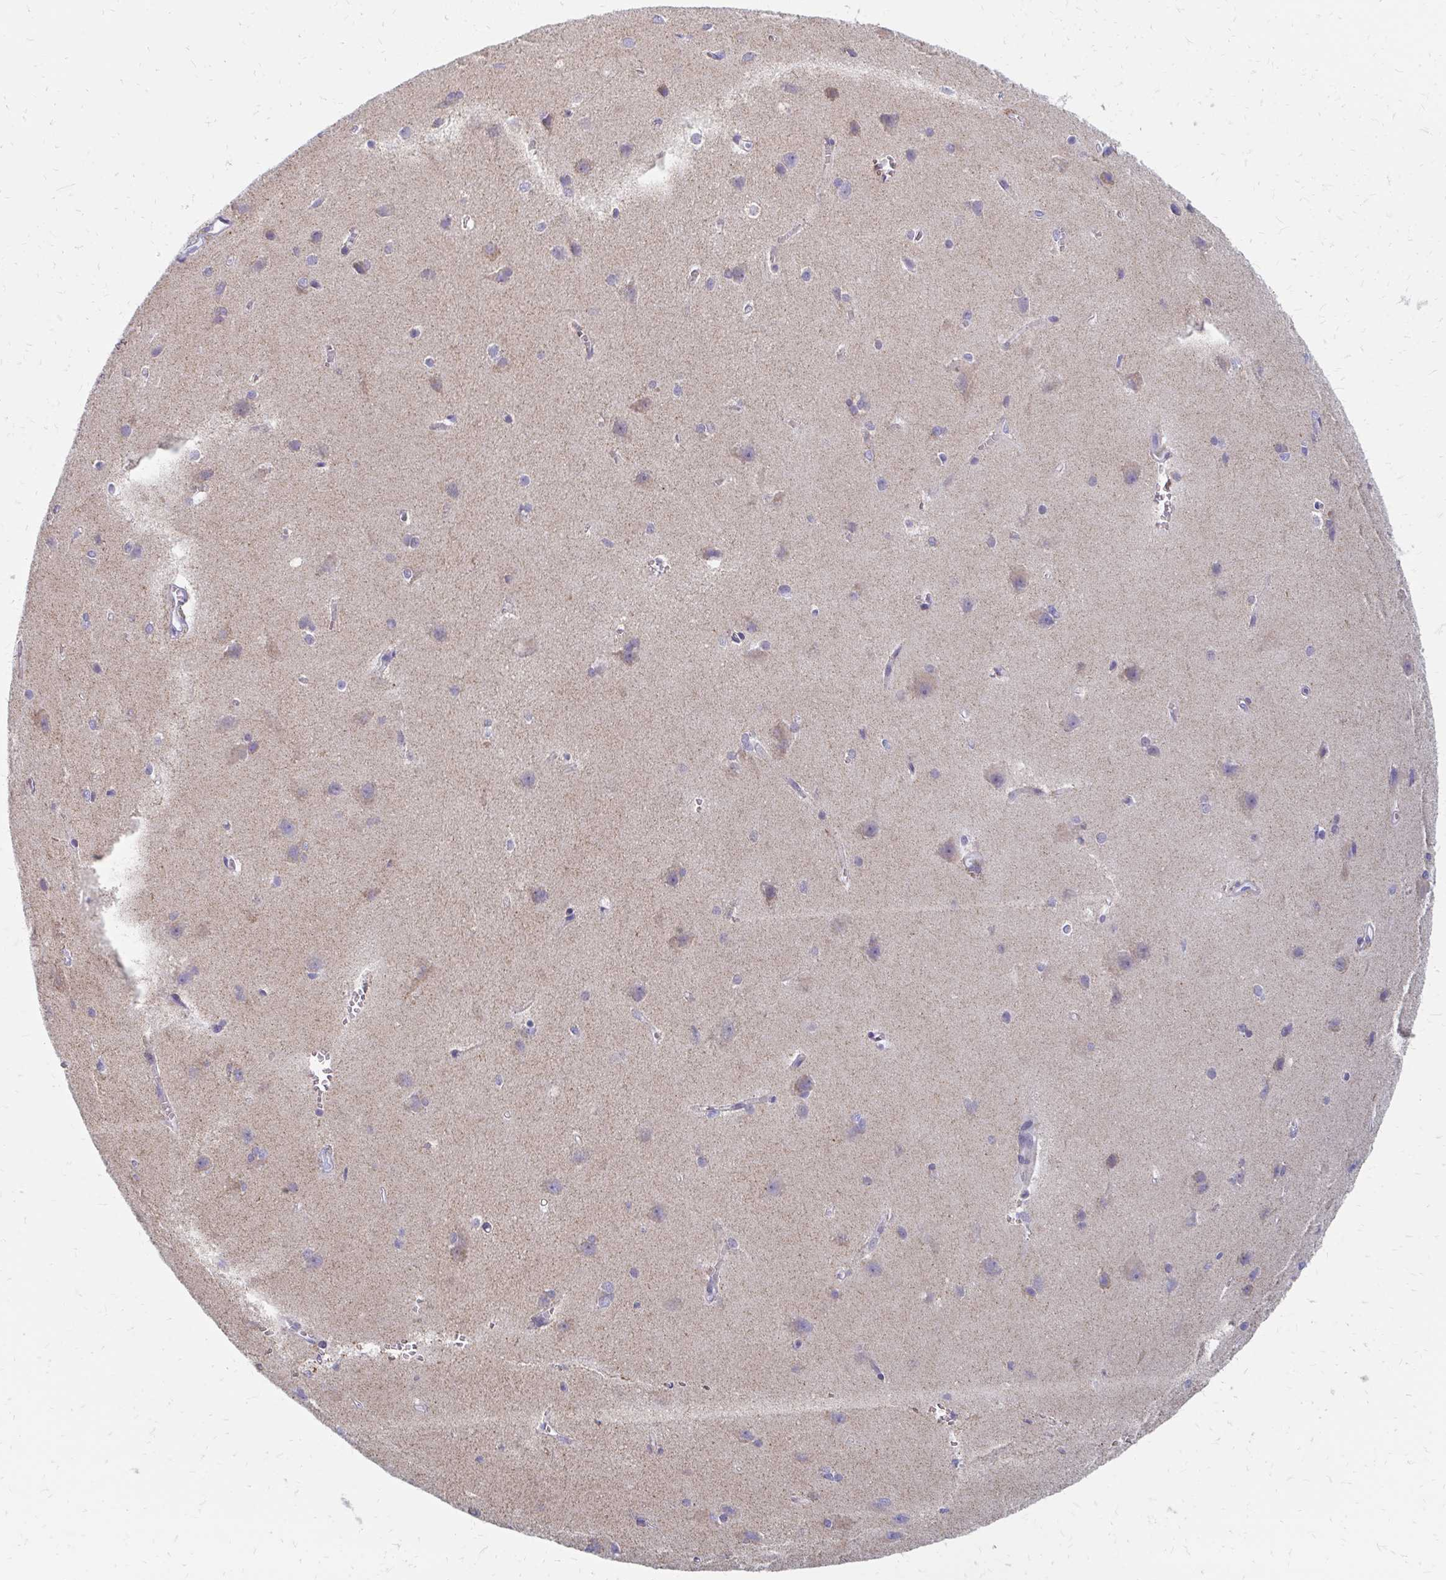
{"staining": {"intensity": "negative", "quantity": "none", "location": "none"}, "tissue": "cerebral cortex", "cell_type": "Endothelial cells", "image_type": "normal", "snomed": [{"axis": "morphology", "description": "Normal tissue, NOS"}, {"axis": "topography", "description": "Cerebral cortex"}], "caption": "DAB immunohistochemical staining of normal cerebral cortex displays no significant positivity in endothelial cells. (DAB immunohistochemistry (IHC), high magnification).", "gene": "OR10V1", "patient": {"sex": "male", "age": 37}}